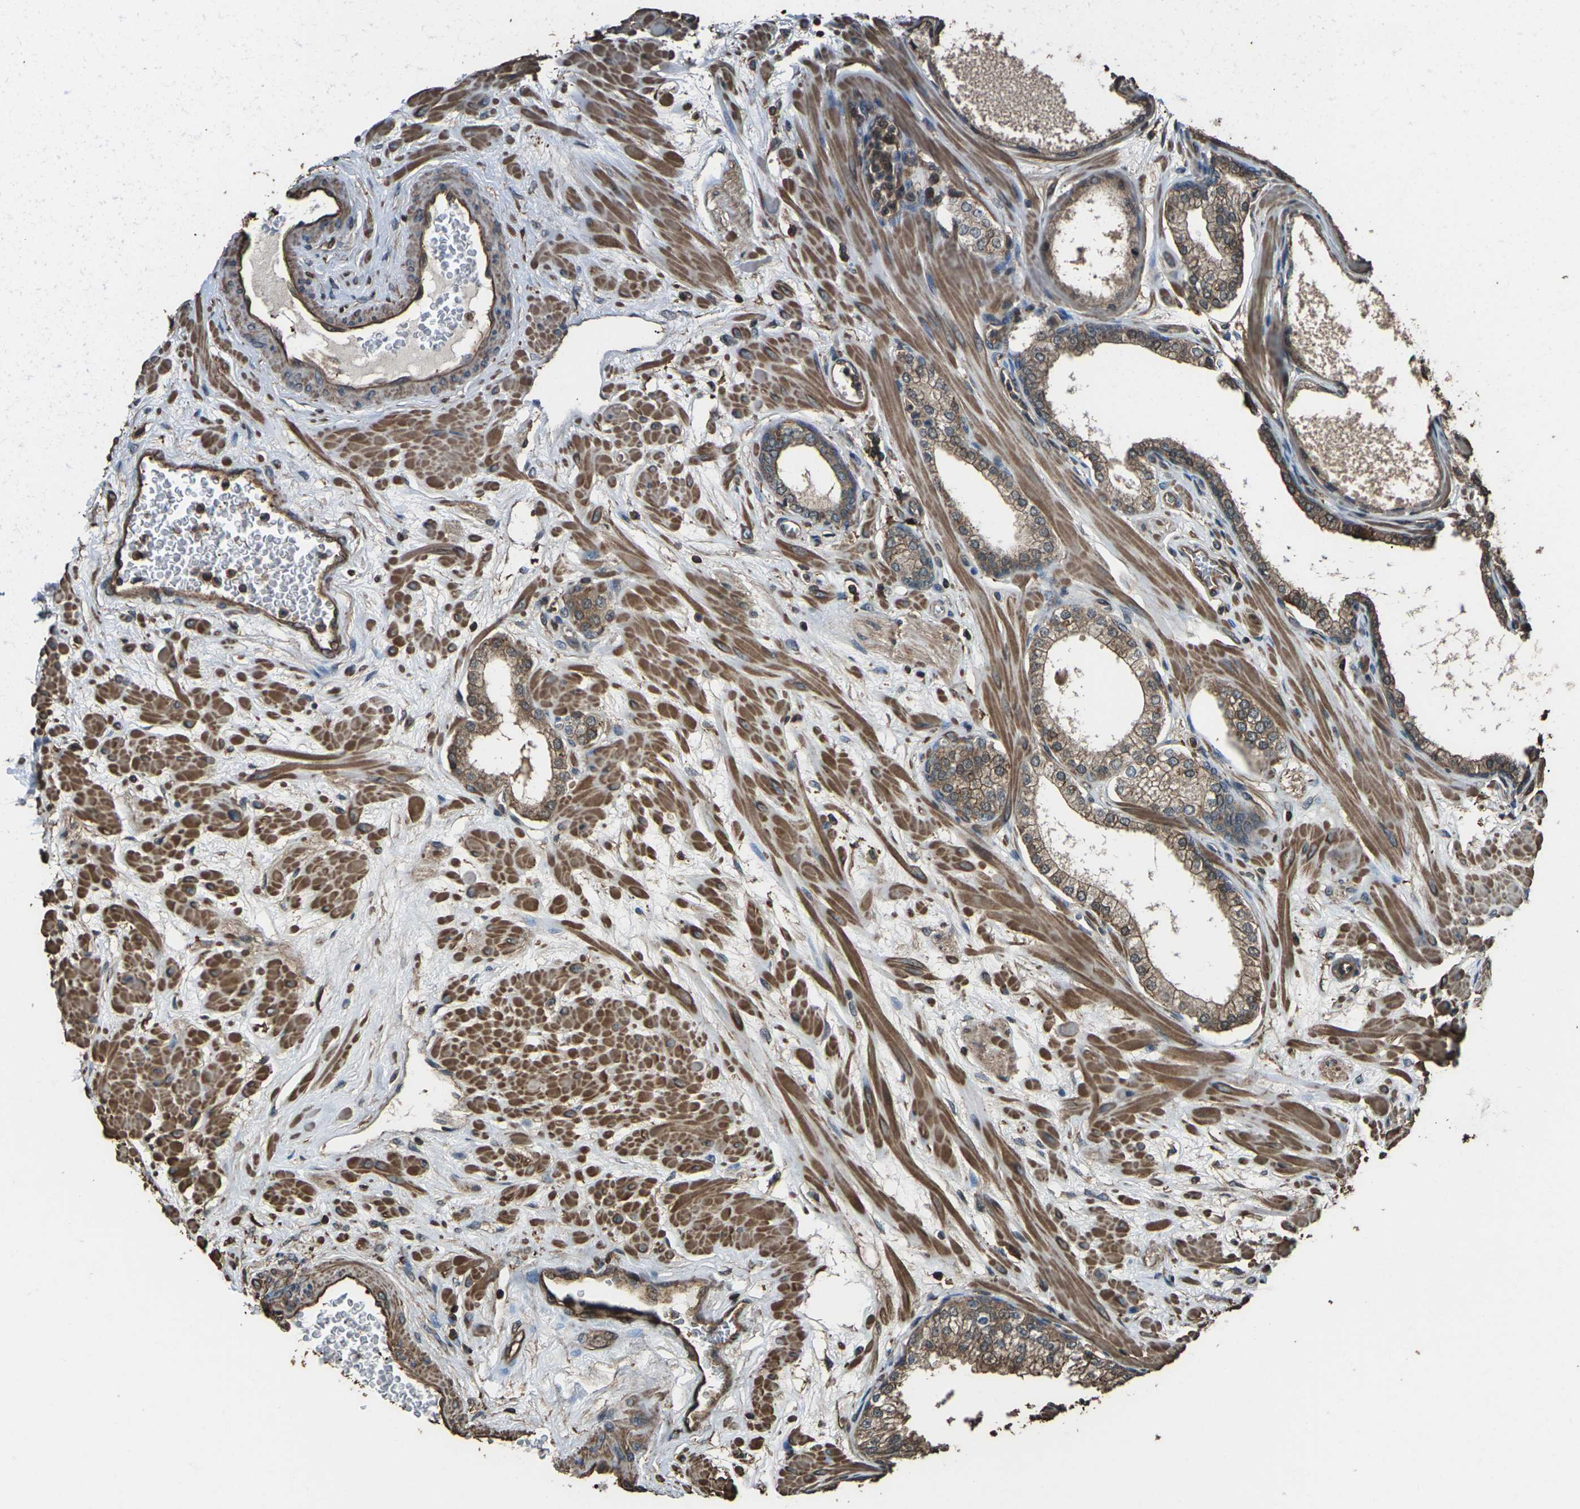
{"staining": {"intensity": "moderate", "quantity": ">75%", "location": "cytoplasmic/membranous"}, "tissue": "prostate", "cell_type": "Glandular cells", "image_type": "normal", "snomed": [{"axis": "morphology", "description": "Normal tissue, NOS"}, {"axis": "morphology", "description": "Urothelial carcinoma, Low grade"}, {"axis": "topography", "description": "Urinary bladder"}, {"axis": "topography", "description": "Prostate"}], "caption": "A brown stain labels moderate cytoplasmic/membranous expression of a protein in glandular cells of benign human prostate. The staining was performed using DAB (3,3'-diaminobenzidine) to visualize the protein expression in brown, while the nuclei were stained in blue with hematoxylin (Magnification: 20x).", "gene": "DHPS", "patient": {"sex": "male", "age": 60}}